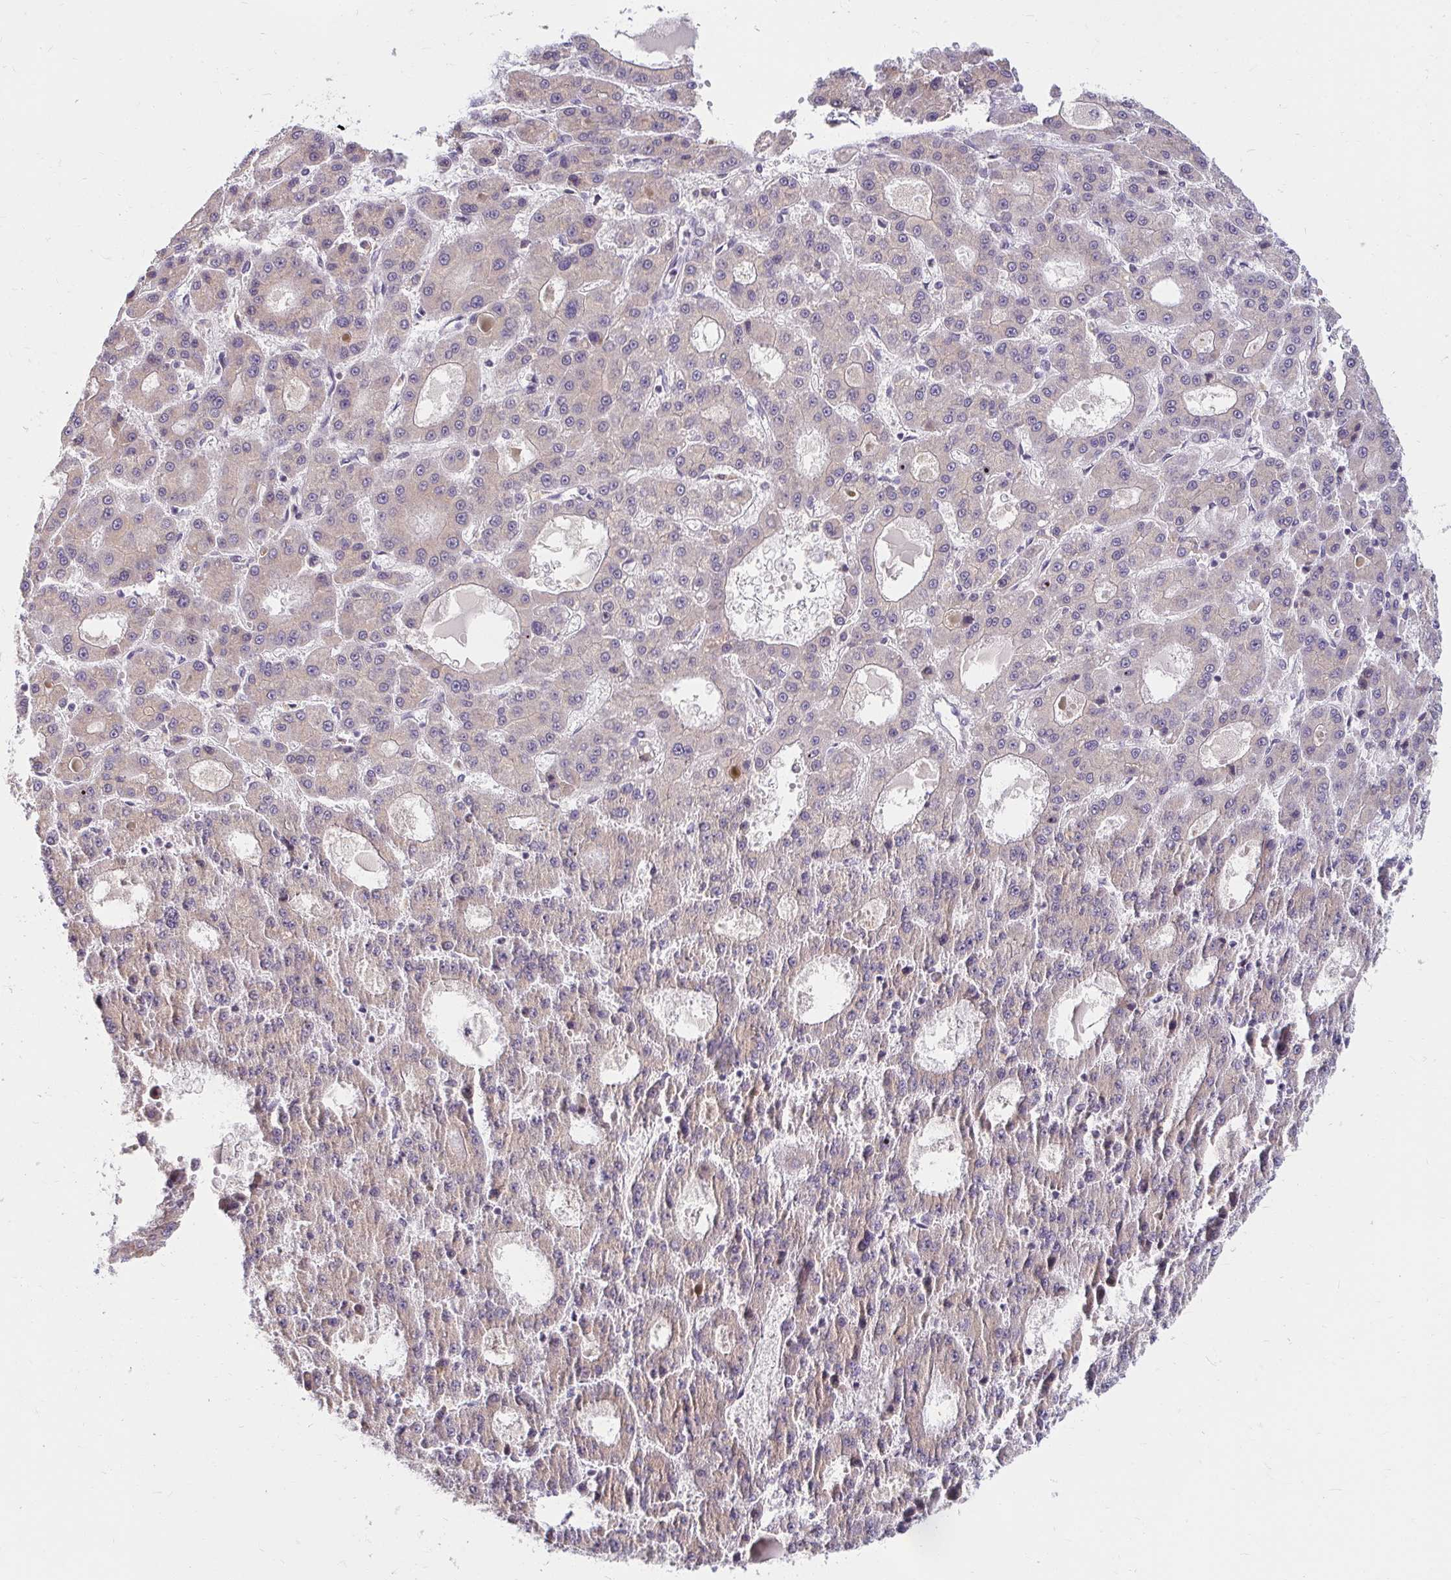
{"staining": {"intensity": "negative", "quantity": "none", "location": "none"}, "tissue": "liver cancer", "cell_type": "Tumor cells", "image_type": "cancer", "snomed": [{"axis": "morphology", "description": "Carcinoma, Hepatocellular, NOS"}, {"axis": "topography", "description": "Liver"}], "caption": "DAB (3,3'-diaminobenzidine) immunohistochemical staining of human liver cancer (hepatocellular carcinoma) demonstrates no significant expression in tumor cells.", "gene": "DDN", "patient": {"sex": "male", "age": 70}}